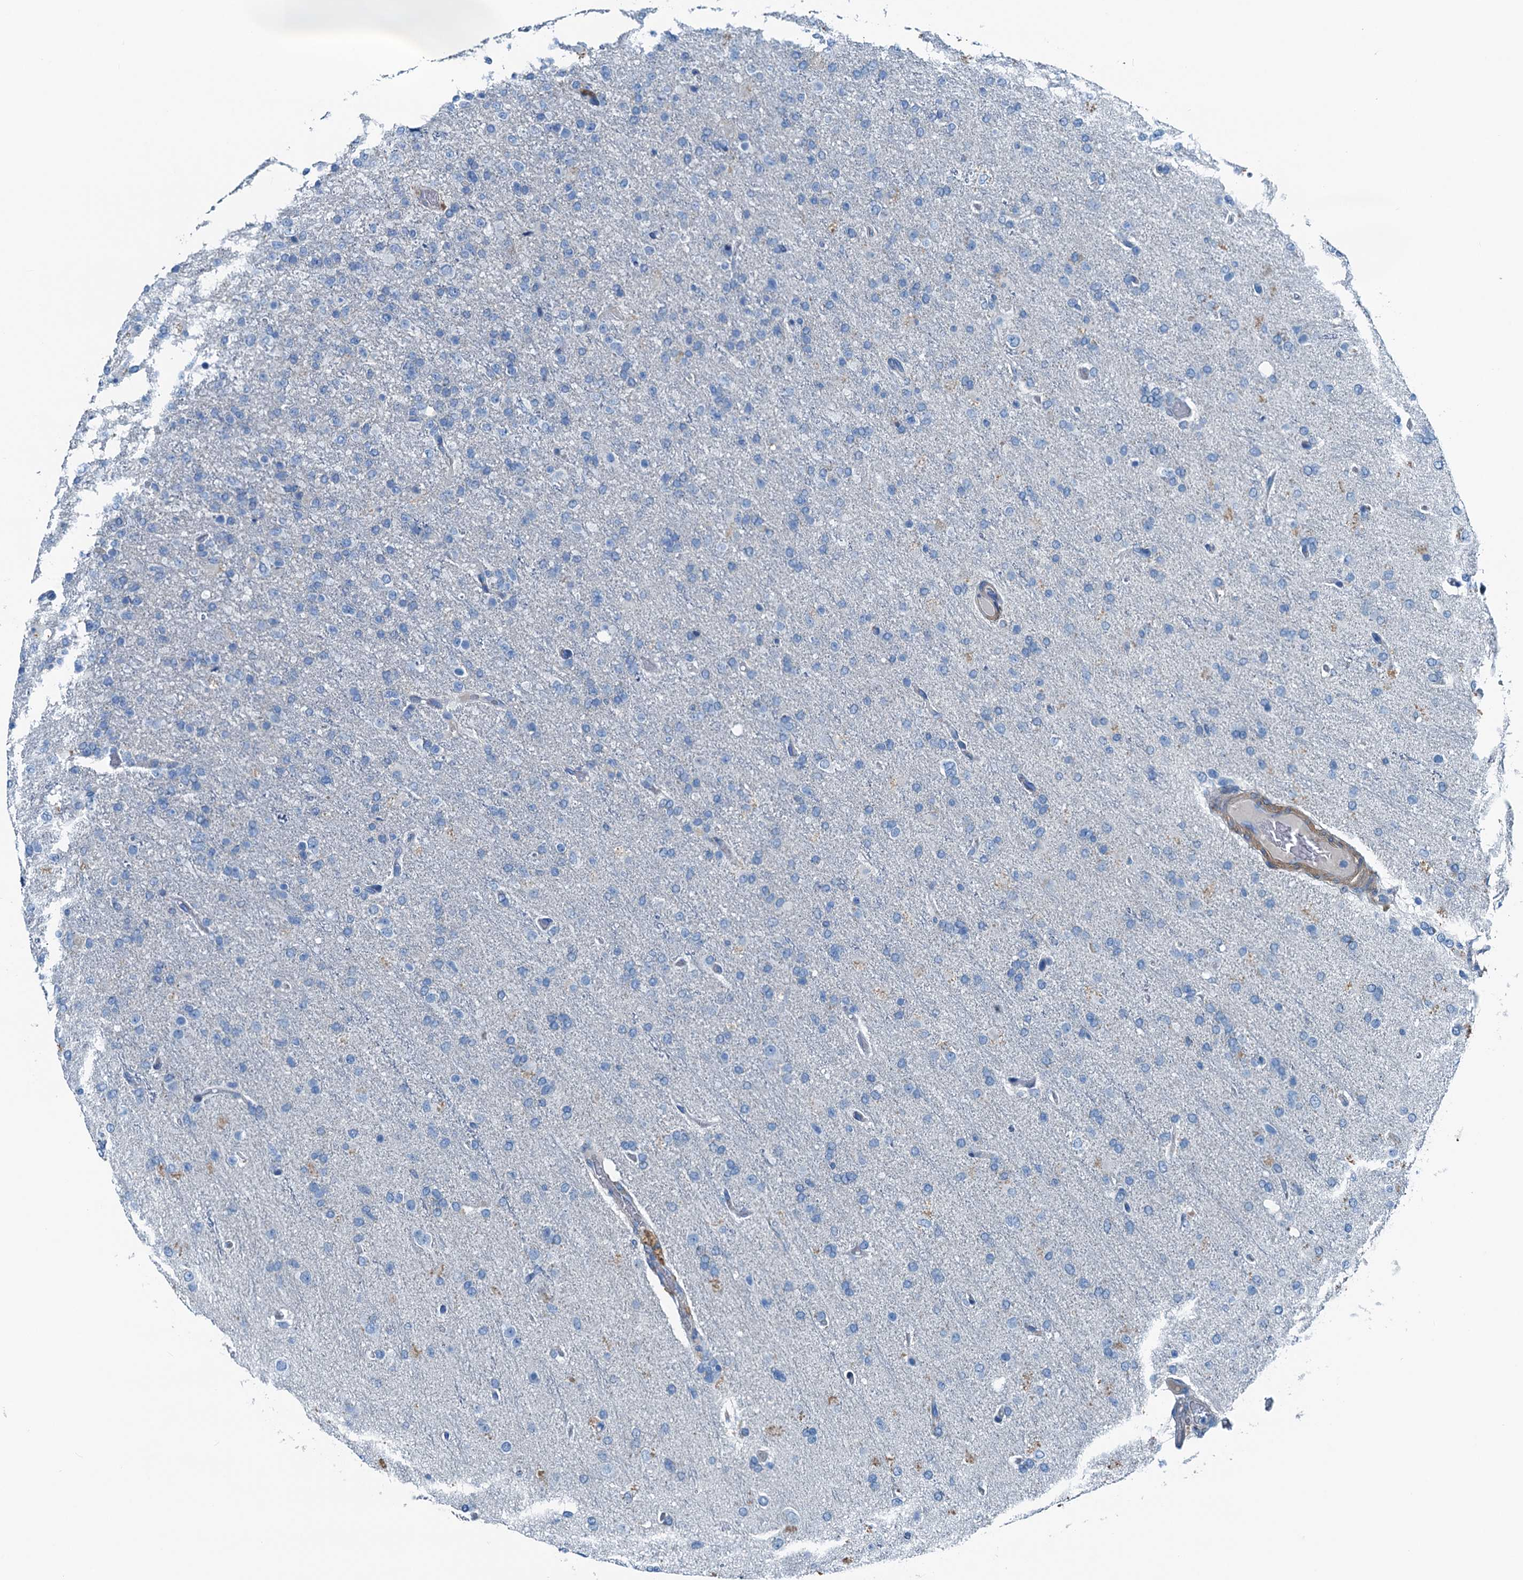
{"staining": {"intensity": "negative", "quantity": "none", "location": "none"}, "tissue": "glioma", "cell_type": "Tumor cells", "image_type": "cancer", "snomed": [{"axis": "morphology", "description": "Glioma, malignant, High grade"}, {"axis": "topography", "description": "Brain"}], "caption": "Protein analysis of malignant glioma (high-grade) demonstrates no significant expression in tumor cells.", "gene": "RAB3IL1", "patient": {"sex": "female", "age": 74}}